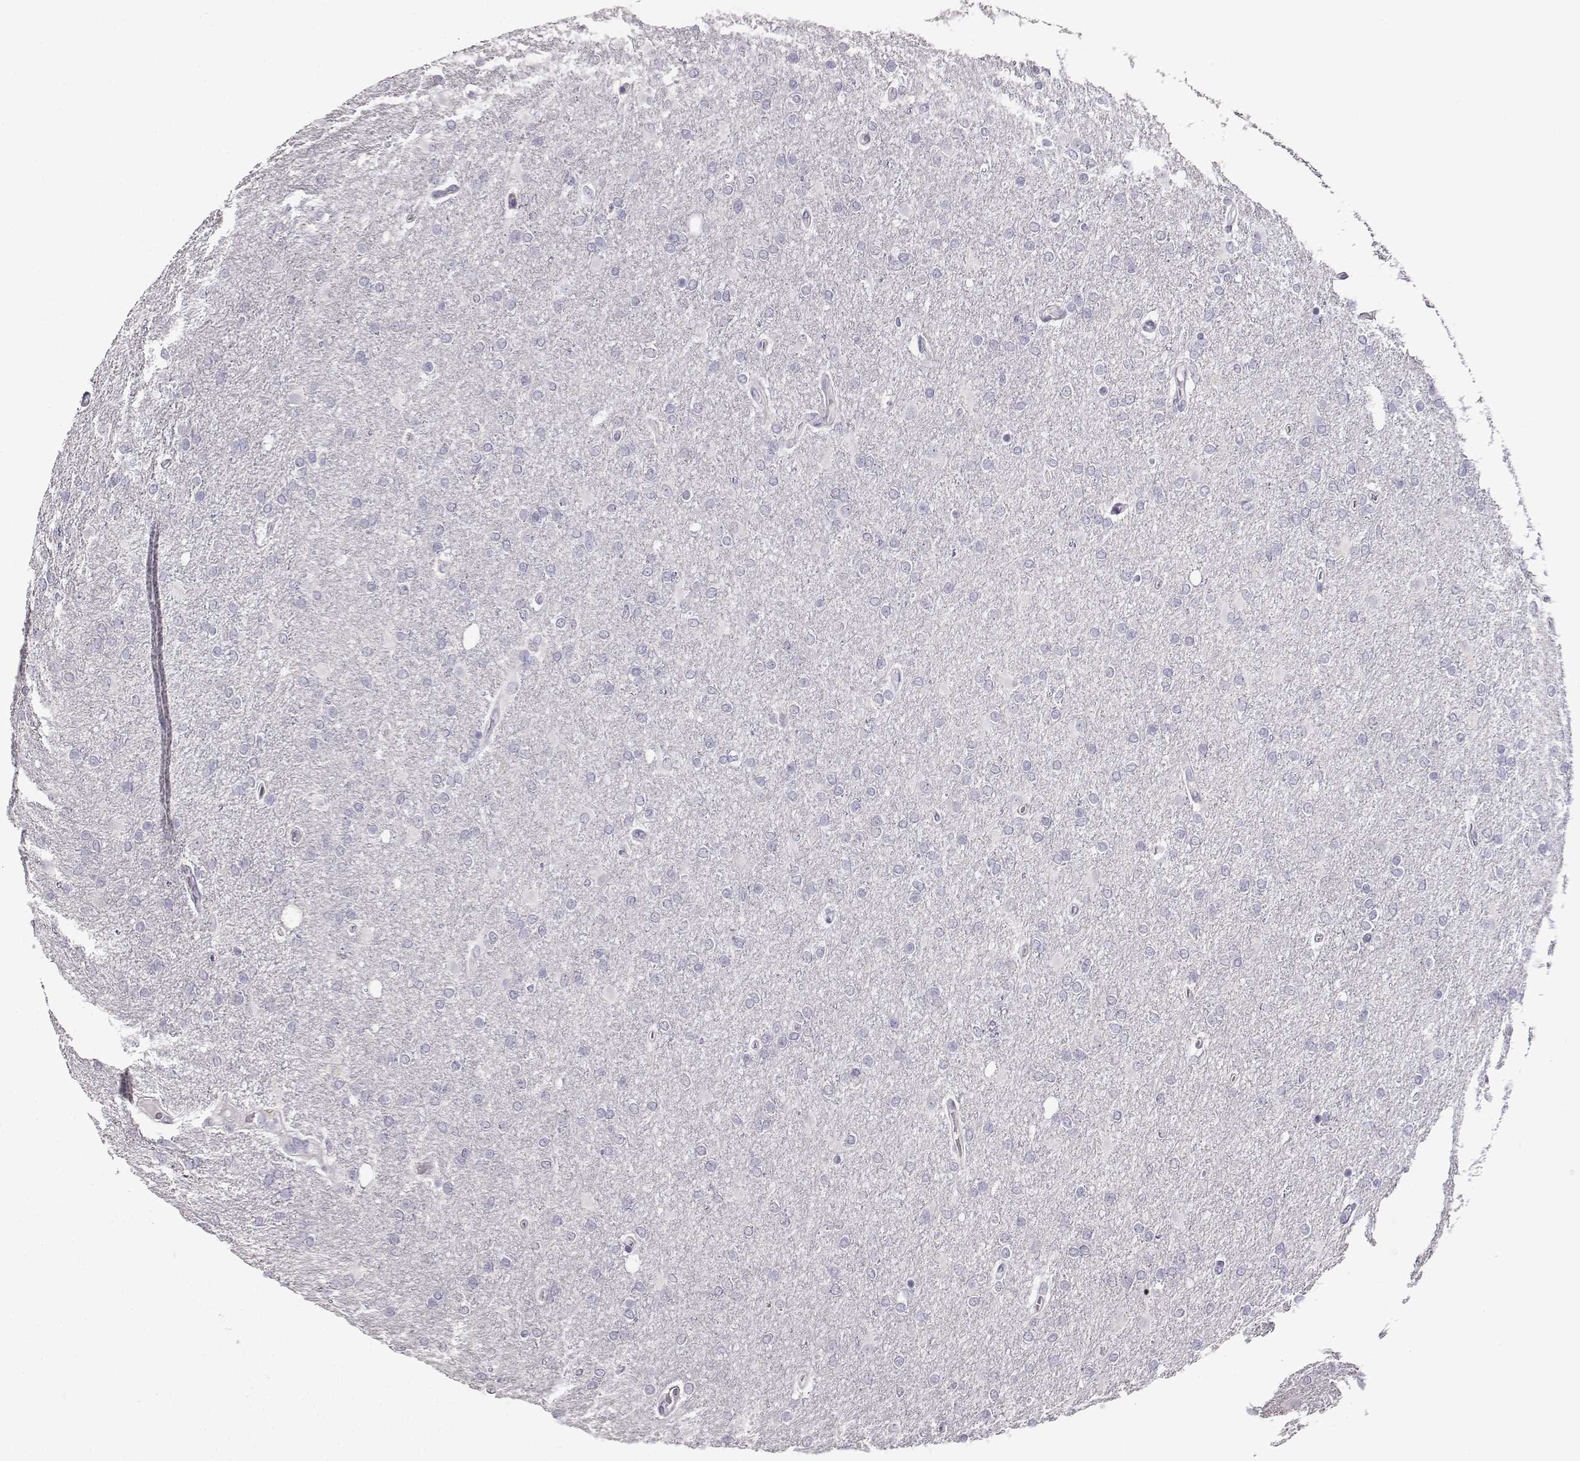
{"staining": {"intensity": "negative", "quantity": "none", "location": "none"}, "tissue": "glioma", "cell_type": "Tumor cells", "image_type": "cancer", "snomed": [{"axis": "morphology", "description": "Glioma, malignant, High grade"}, {"axis": "topography", "description": "Cerebral cortex"}], "caption": "Tumor cells are negative for brown protein staining in glioma. The staining was performed using DAB to visualize the protein expression in brown, while the nuclei were stained in blue with hematoxylin (Magnification: 20x).", "gene": "ADAM7", "patient": {"sex": "male", "age": 70}}